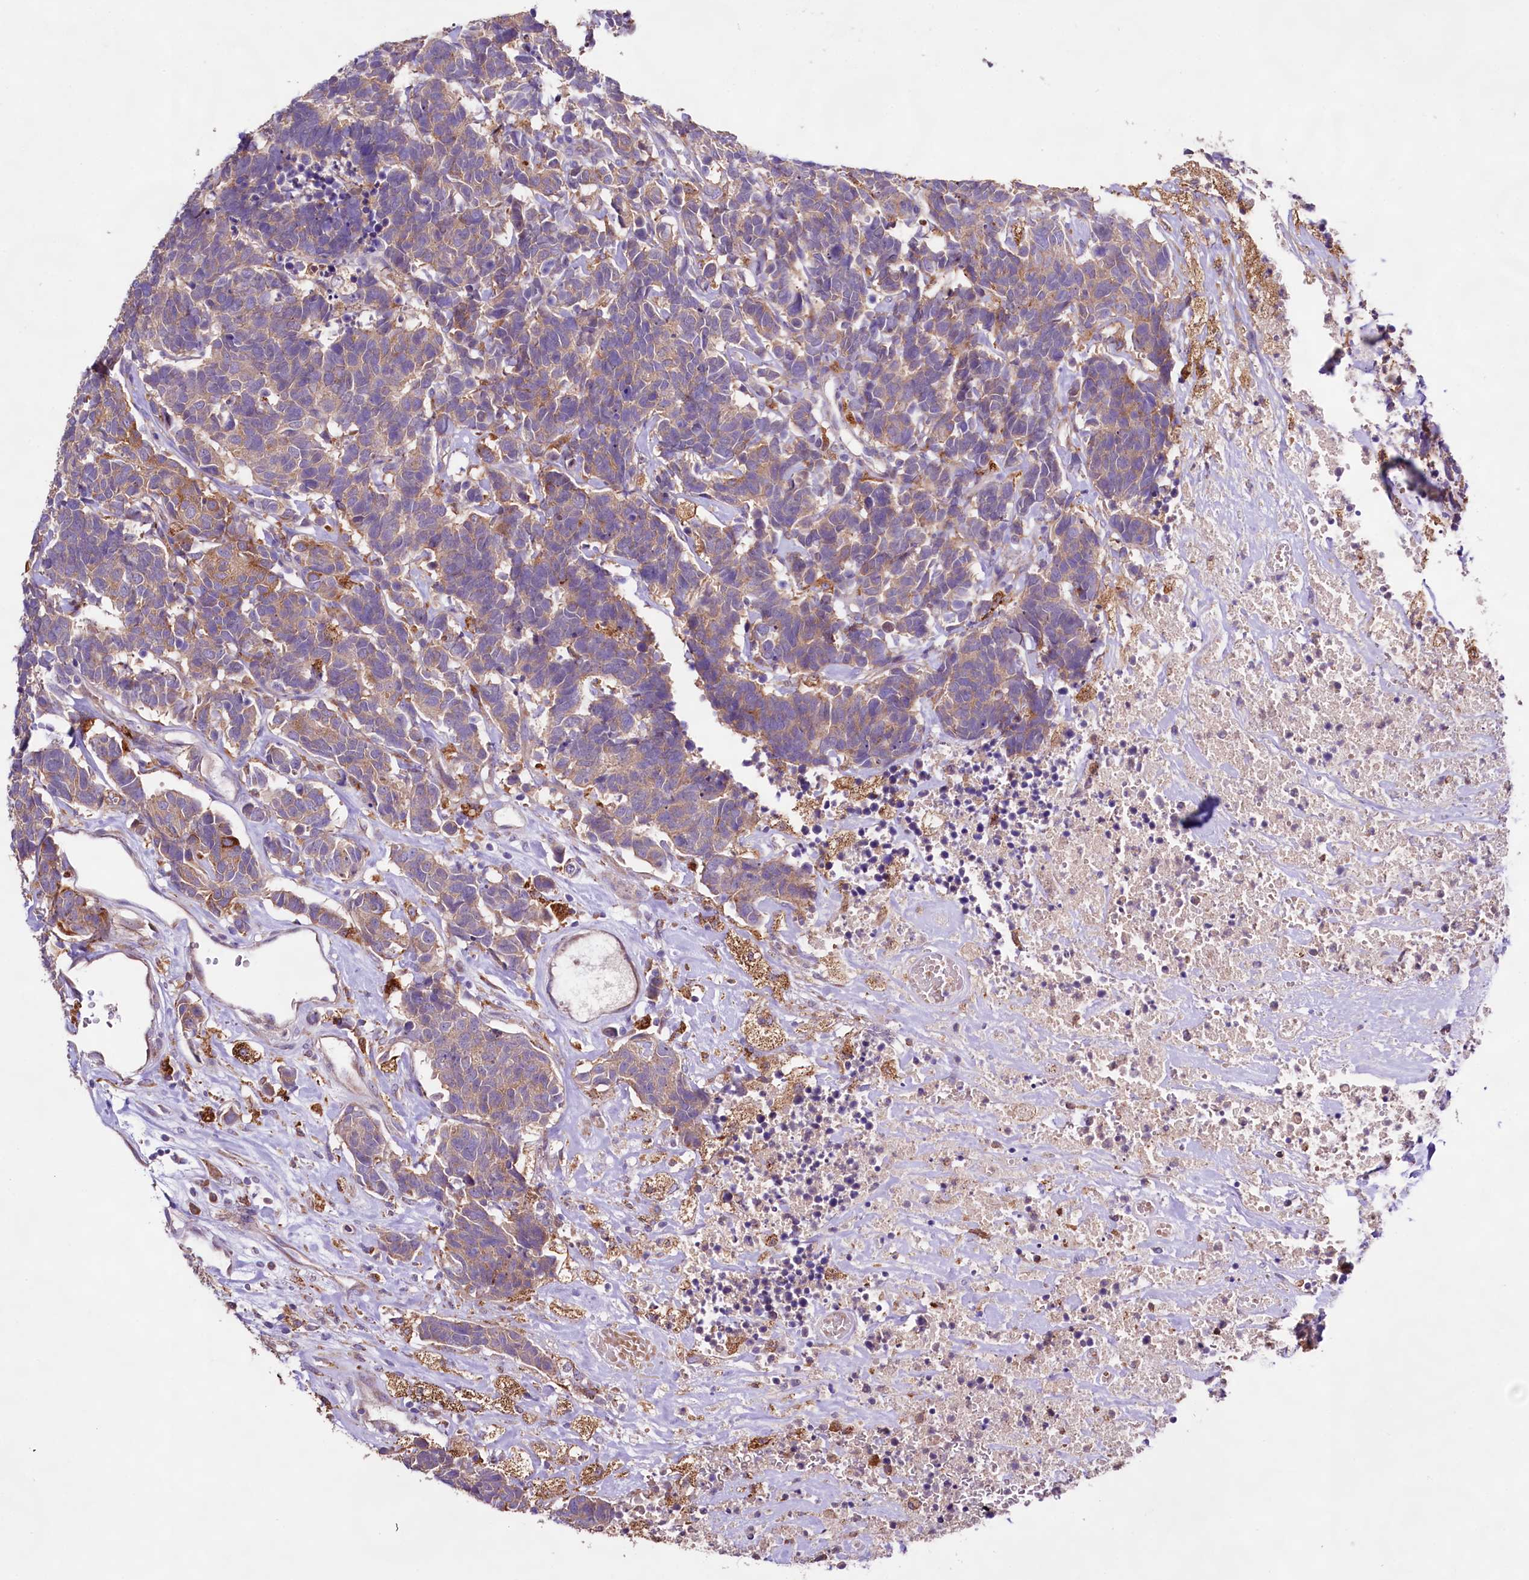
{"staining": {"intensity": "moderate", "quantity": "<25%", "location": "cytoplasmic/membranous"}, "tissue": "carcinoid", "cell_type": "Tumor cells", "image_type": "cancer", "snomed": [{"axis": "morphology", "description": "Carcinoma, NOS"}, {"axis": "morphology", "description": "Carcinoid, malignant, NOS"}, {"axis": "topography", "description": "Urinary bladder"}], "caption": "Immunohistochemistry (DAB (3,3'-diaminobenzidine)) staining of malignant carcinoid exhibits moderate cytoplasmic/membranous protein positivity in approximately <25% of tumor cells. (brown staining indicates protein expression, while blue staining denotes nuclei).", "gene": "DMXL2", "patient": {"sex": "male", "age": 57}}